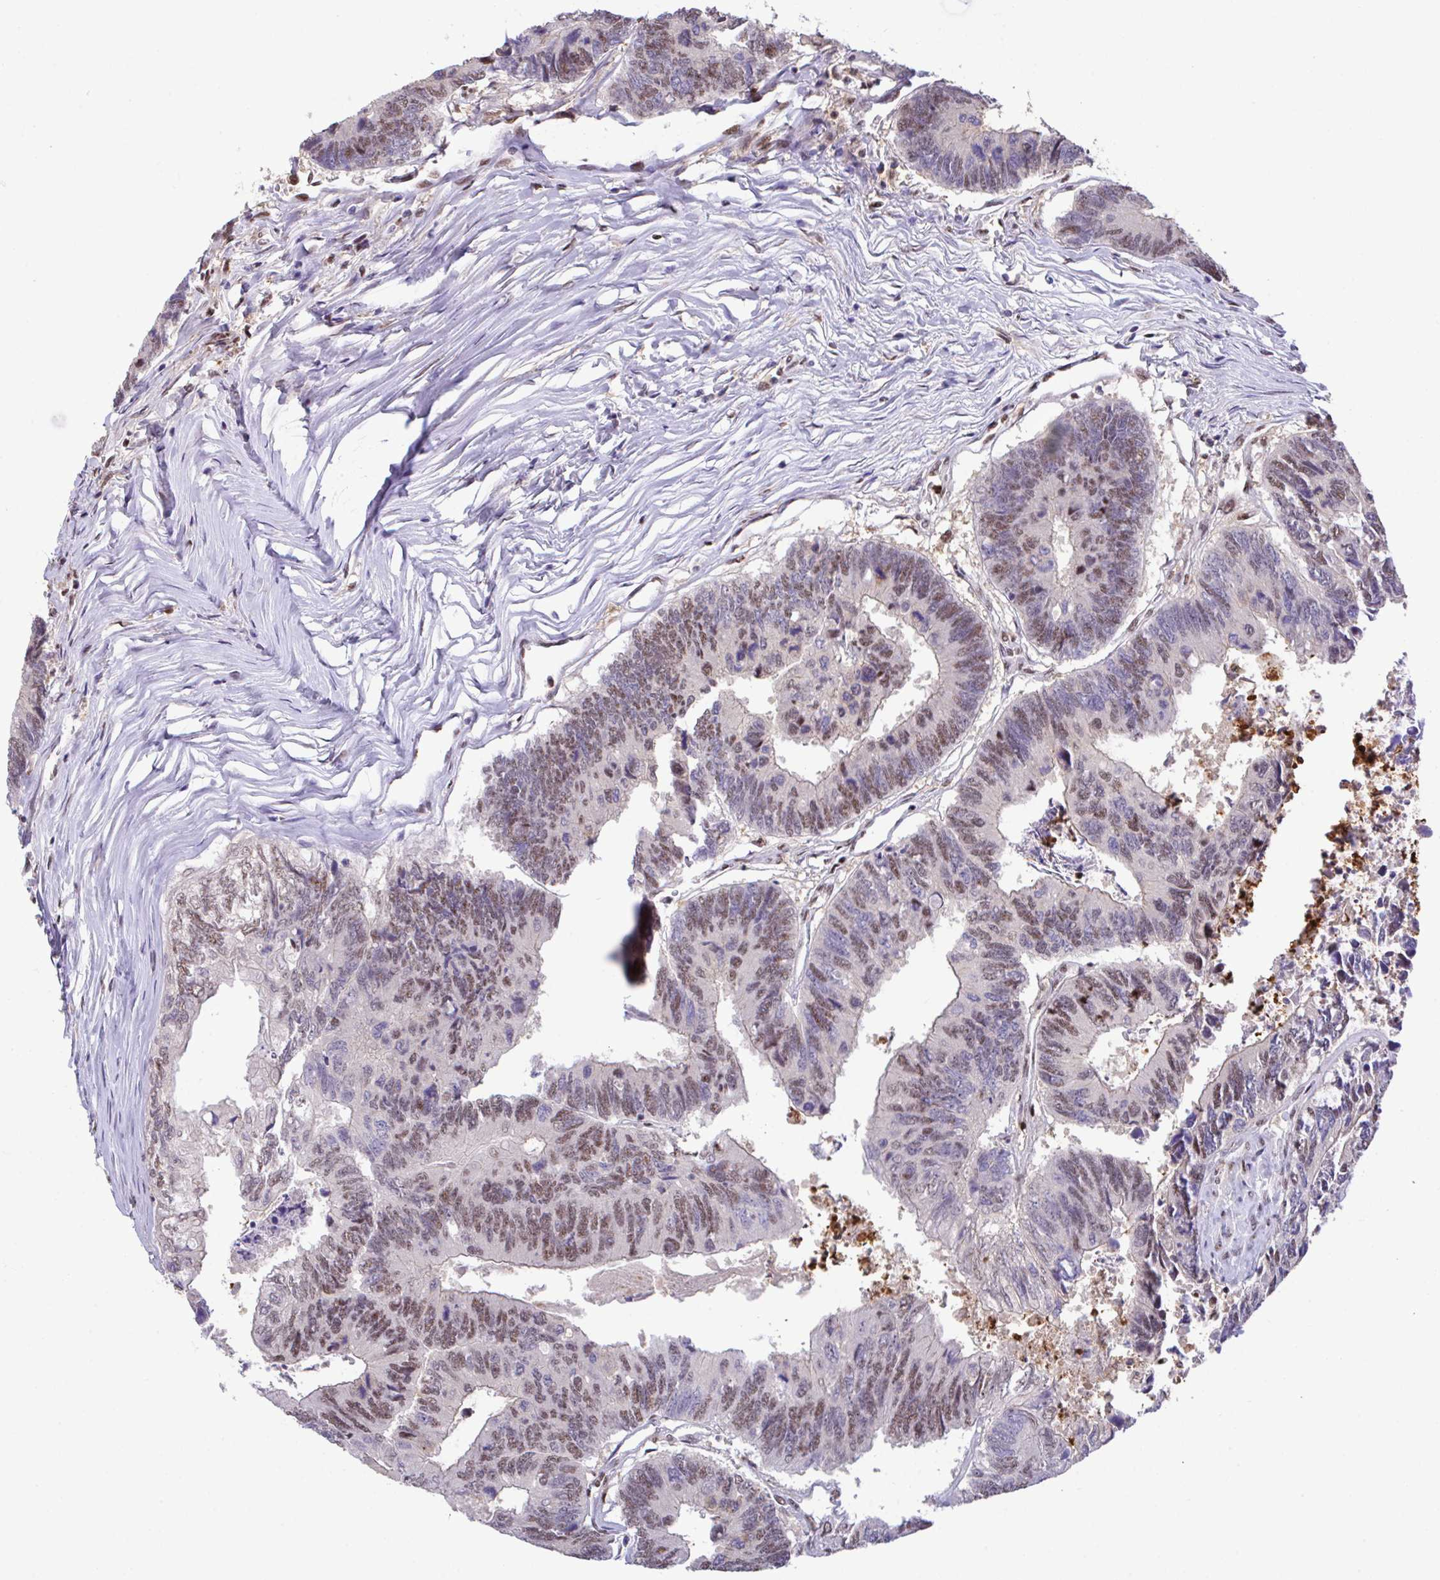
{"staining": {"intensity": "moderate", "quantity": ">75%", "location": "nuclear"}, "tissue": "colorectal cancer", "cell_type": "Tumor cells", "image_type": "cancer", "snomed": [{"axis": "morphology", "description": "Adenocarcinoma, NOS"}, {"axis": "topography", "description": "Colon"}], "caption": "Colorectal cancer tissue demonstrates moderate nuclear expression in approximately >75% of tumor cells", "gene": "OR6K3", "patient": {"sex": "female", "age": 67}}